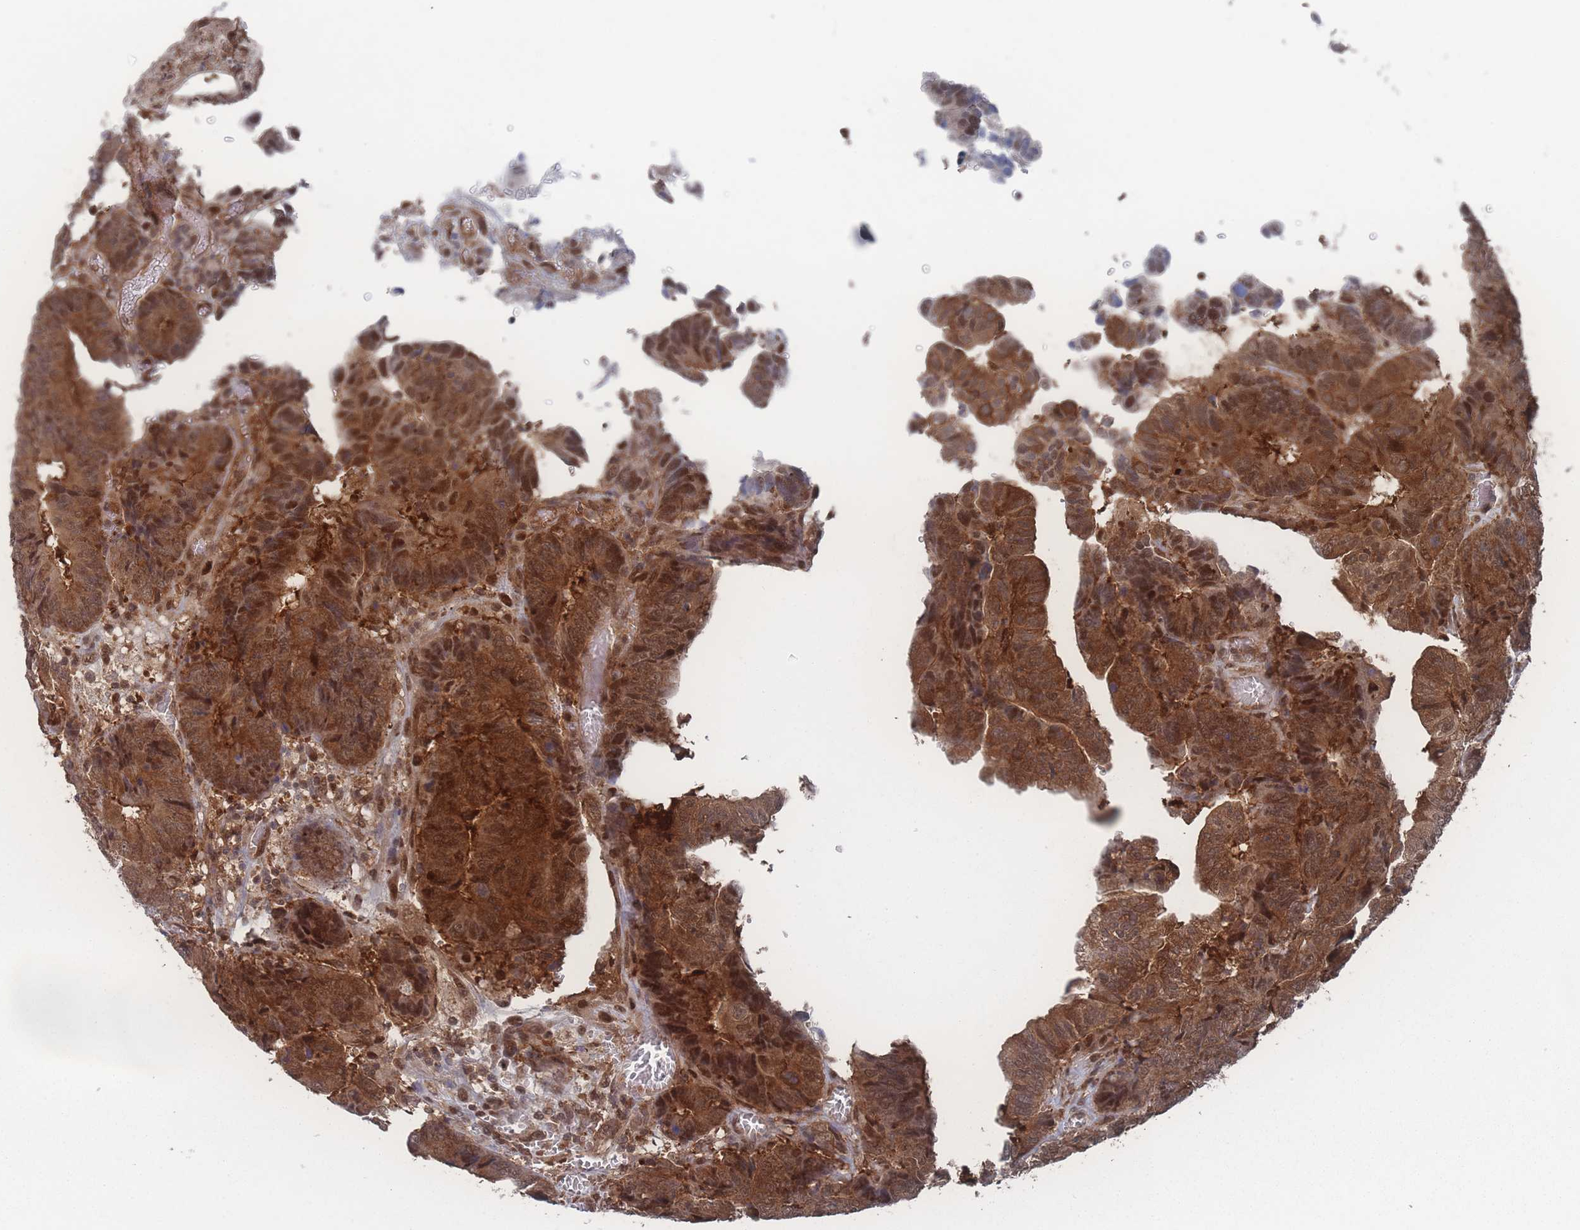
{"staining": {"intensity": "strong", "quantity": ">75%", "location": "cytoplasmic/membranous,nuclear"}, "tissue": "colorectal cancer", "cell_type": "Tumor cells", "image_type": "cancer", "snomed": [{"axis": "morphology", "description": "Adenocarcinoma, NOS"}, {"axis": "topography", "description": "Colon"}], "caption": "IHC (DAB) staining of human colorectal cancer demonstrates strong cytoplasmic/membranous and nuclear protein positivity in about >75% of tumor cells.", "gene": "PSMA1", "patient": {"sex": "male", "age": 85}}